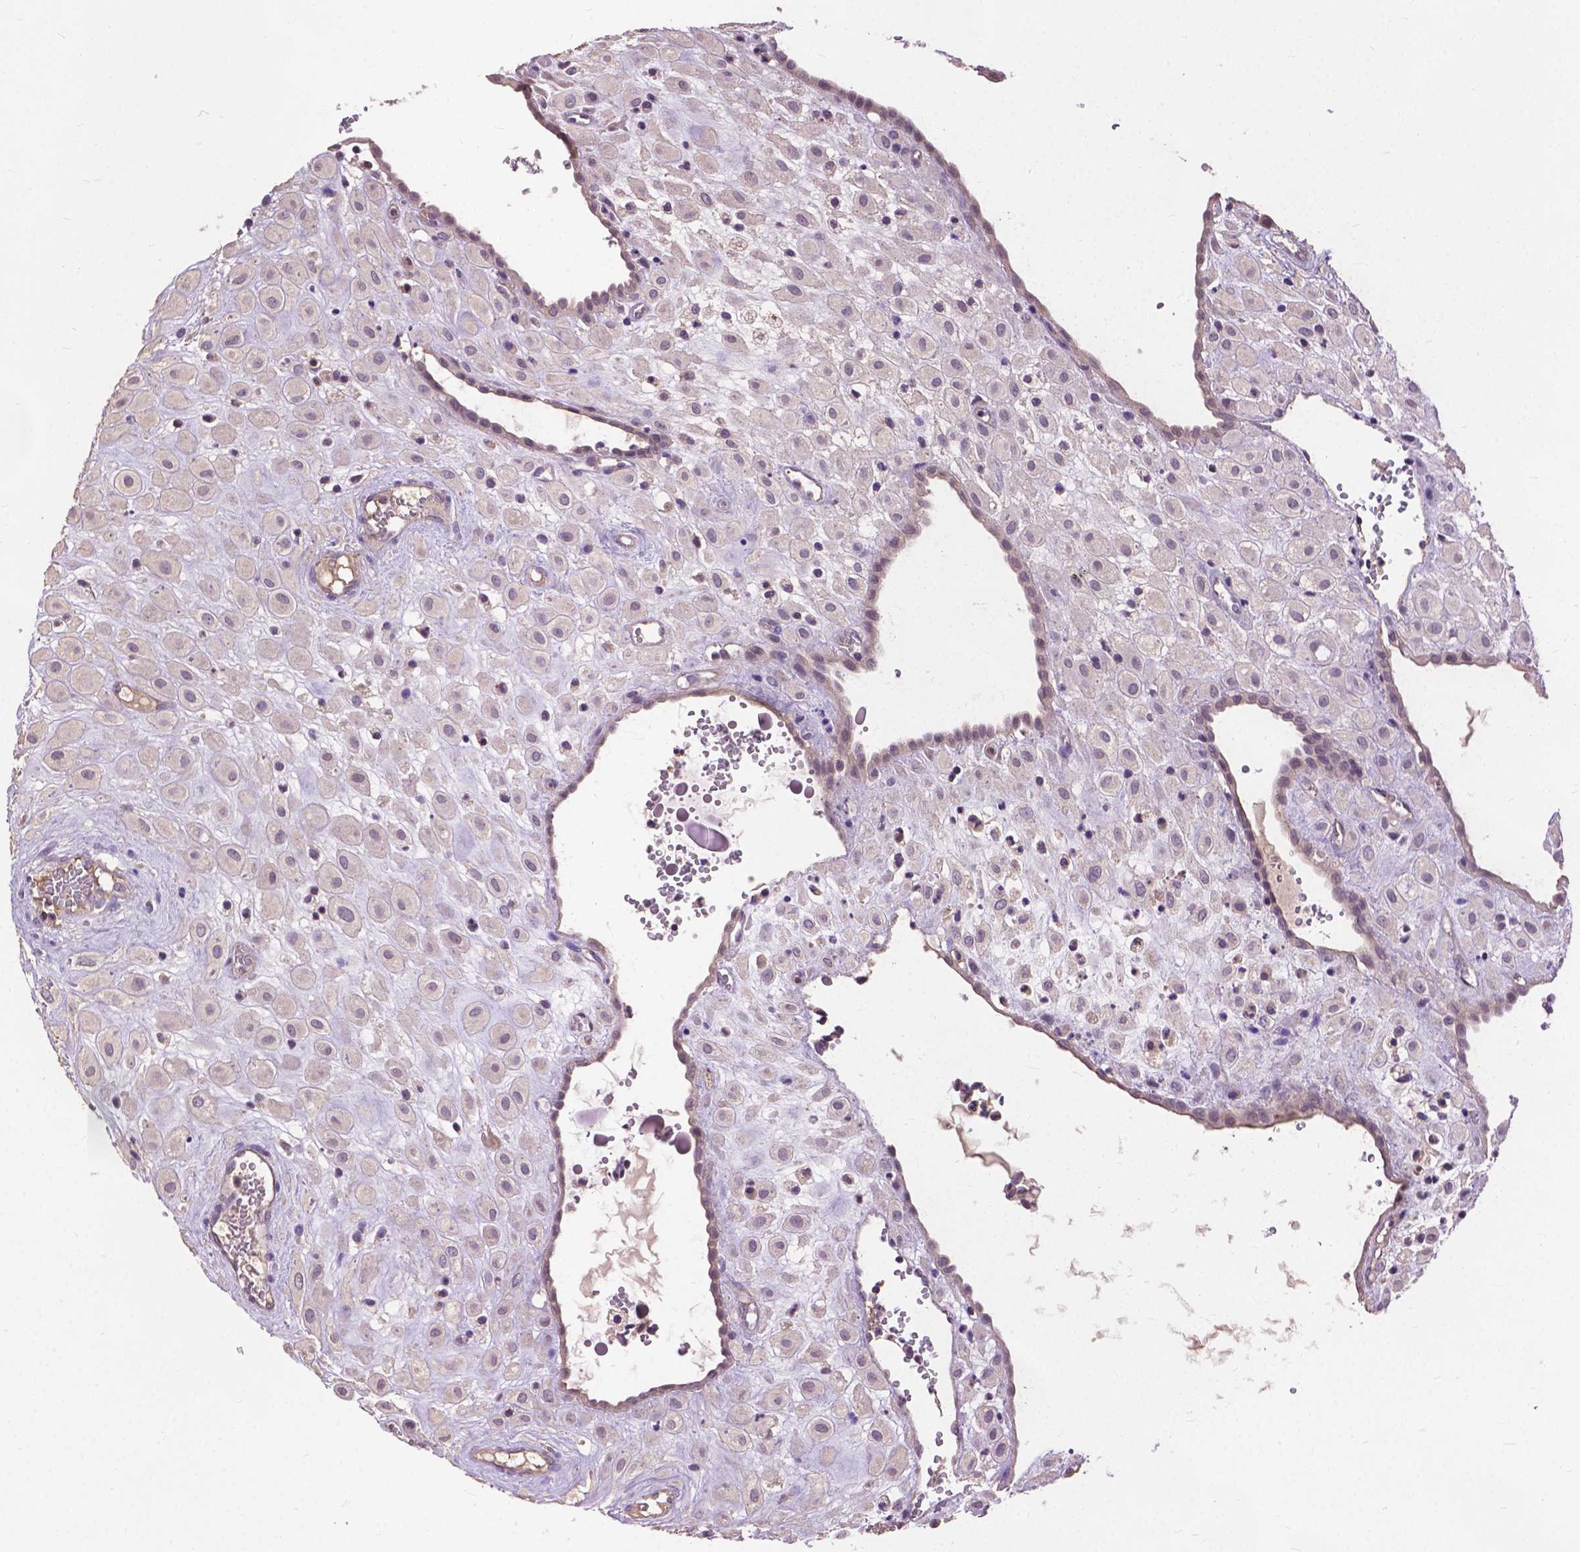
{"staining": {"intensity": "negative", "quantity": "none", "location": "none"}, "tissue": "placenta", "cell_type": "Decidual cells", "image_type": "normal", "snomed": [{"axis": "morphology", "description": "Normal tissue, NOS"}, {"axis": "topography", "description": "Placenta"}], "caption": "A high-resolution histopathology image shows immunohistochemistry staining of unremarkable placenta, which displays no significant positivity in decidual cells.", "gene": "ZNF337", "patient": {"sex": "female", "age": 24}}